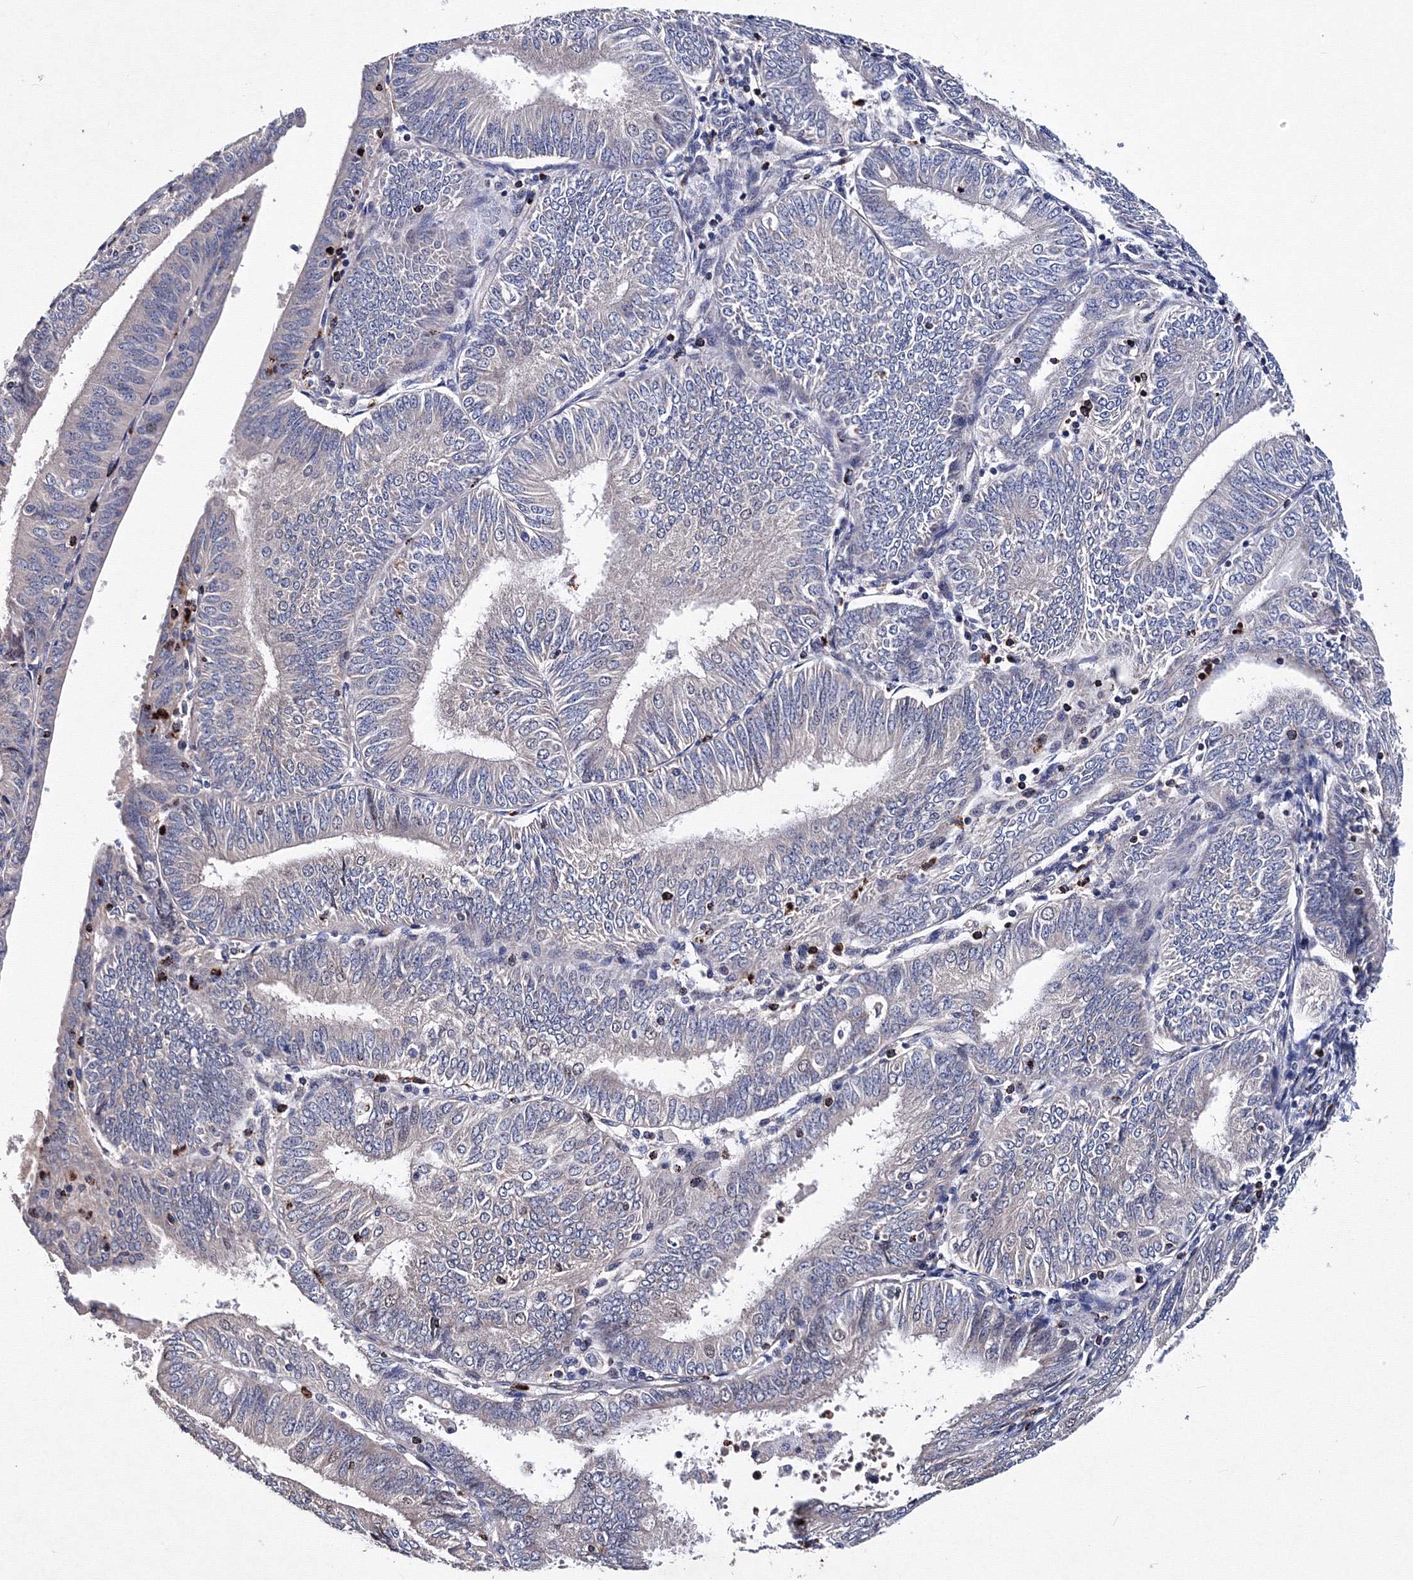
{"staining": {"intensity": "negative", "quantity": "none", "location": "none"}, "tissue": "endometrial cancer", "cell_type": "Tumor cells", "image_type": "cancer", "snomed": [{"axis": "morphology", "description": "Adenocarcinoma, NOS"}, {"axis": "topography", "description": "Endometrium"}], "caption": "Tumor cells are negative for brown protein staining in endometrial adenocarcinoma.", "gene": "PHYKPL", "patient": {"sex": "female", "age": 58}}